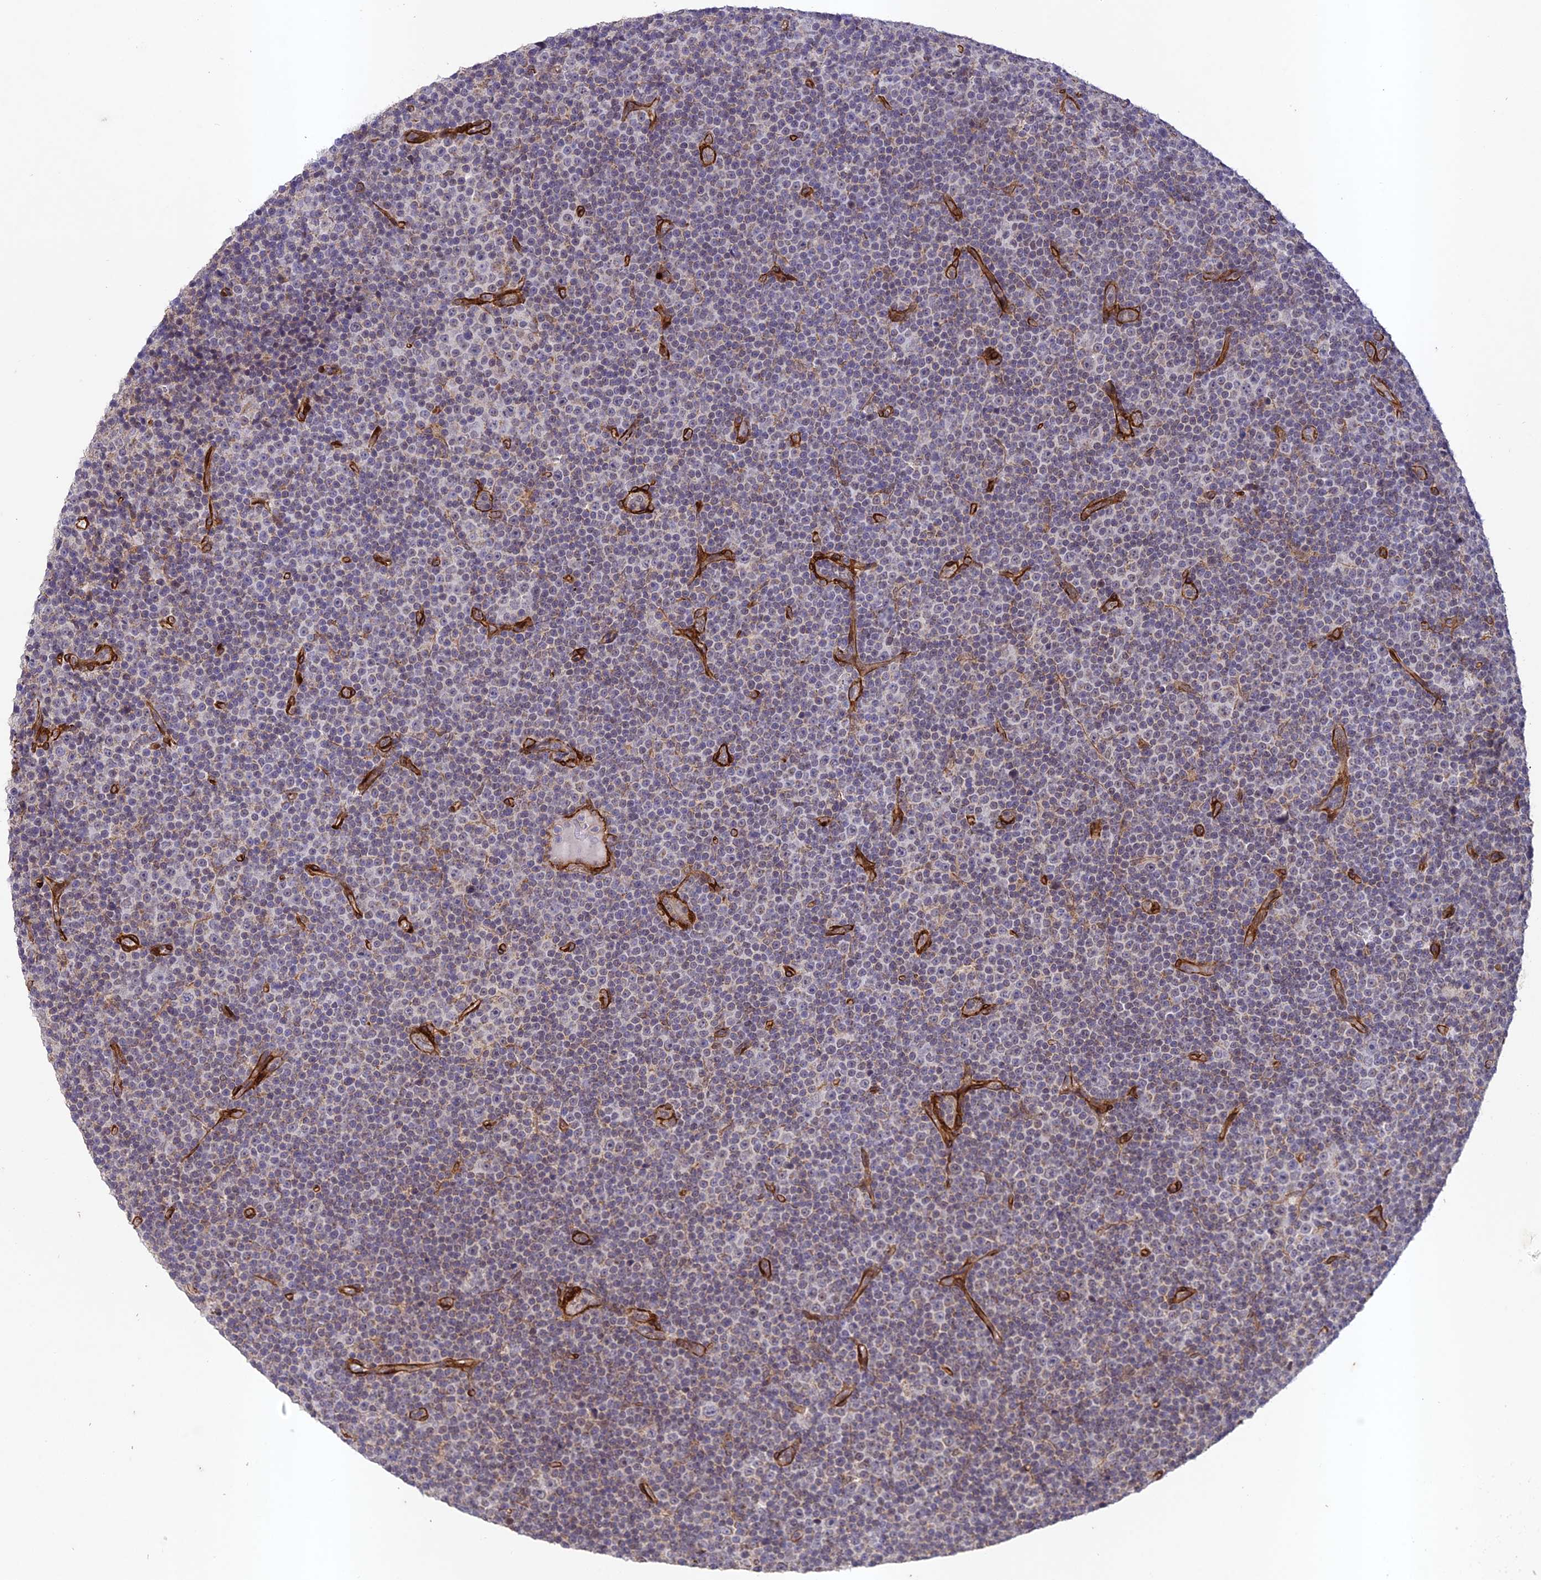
{"staining": {"intensity": "negative", "quantity": "none", "location": "none"}, "tissue": "lymphoma", "cell_type": "Tumor cells", "image_type": "cancer", "snomed": [{"axis": "morphology", "description": "Malignant lymphoma, non-Hodgkin's type, Low grade"}, {"axis": "topography", "description": "Lymph node"}], "caption": "The micrograph exhibits no staining of tumor cells in low-grade malignant lymphoma, non-Hodgkin's type.", "gene": "TNS1", "patient": {"sex": "female", "age": 67}}